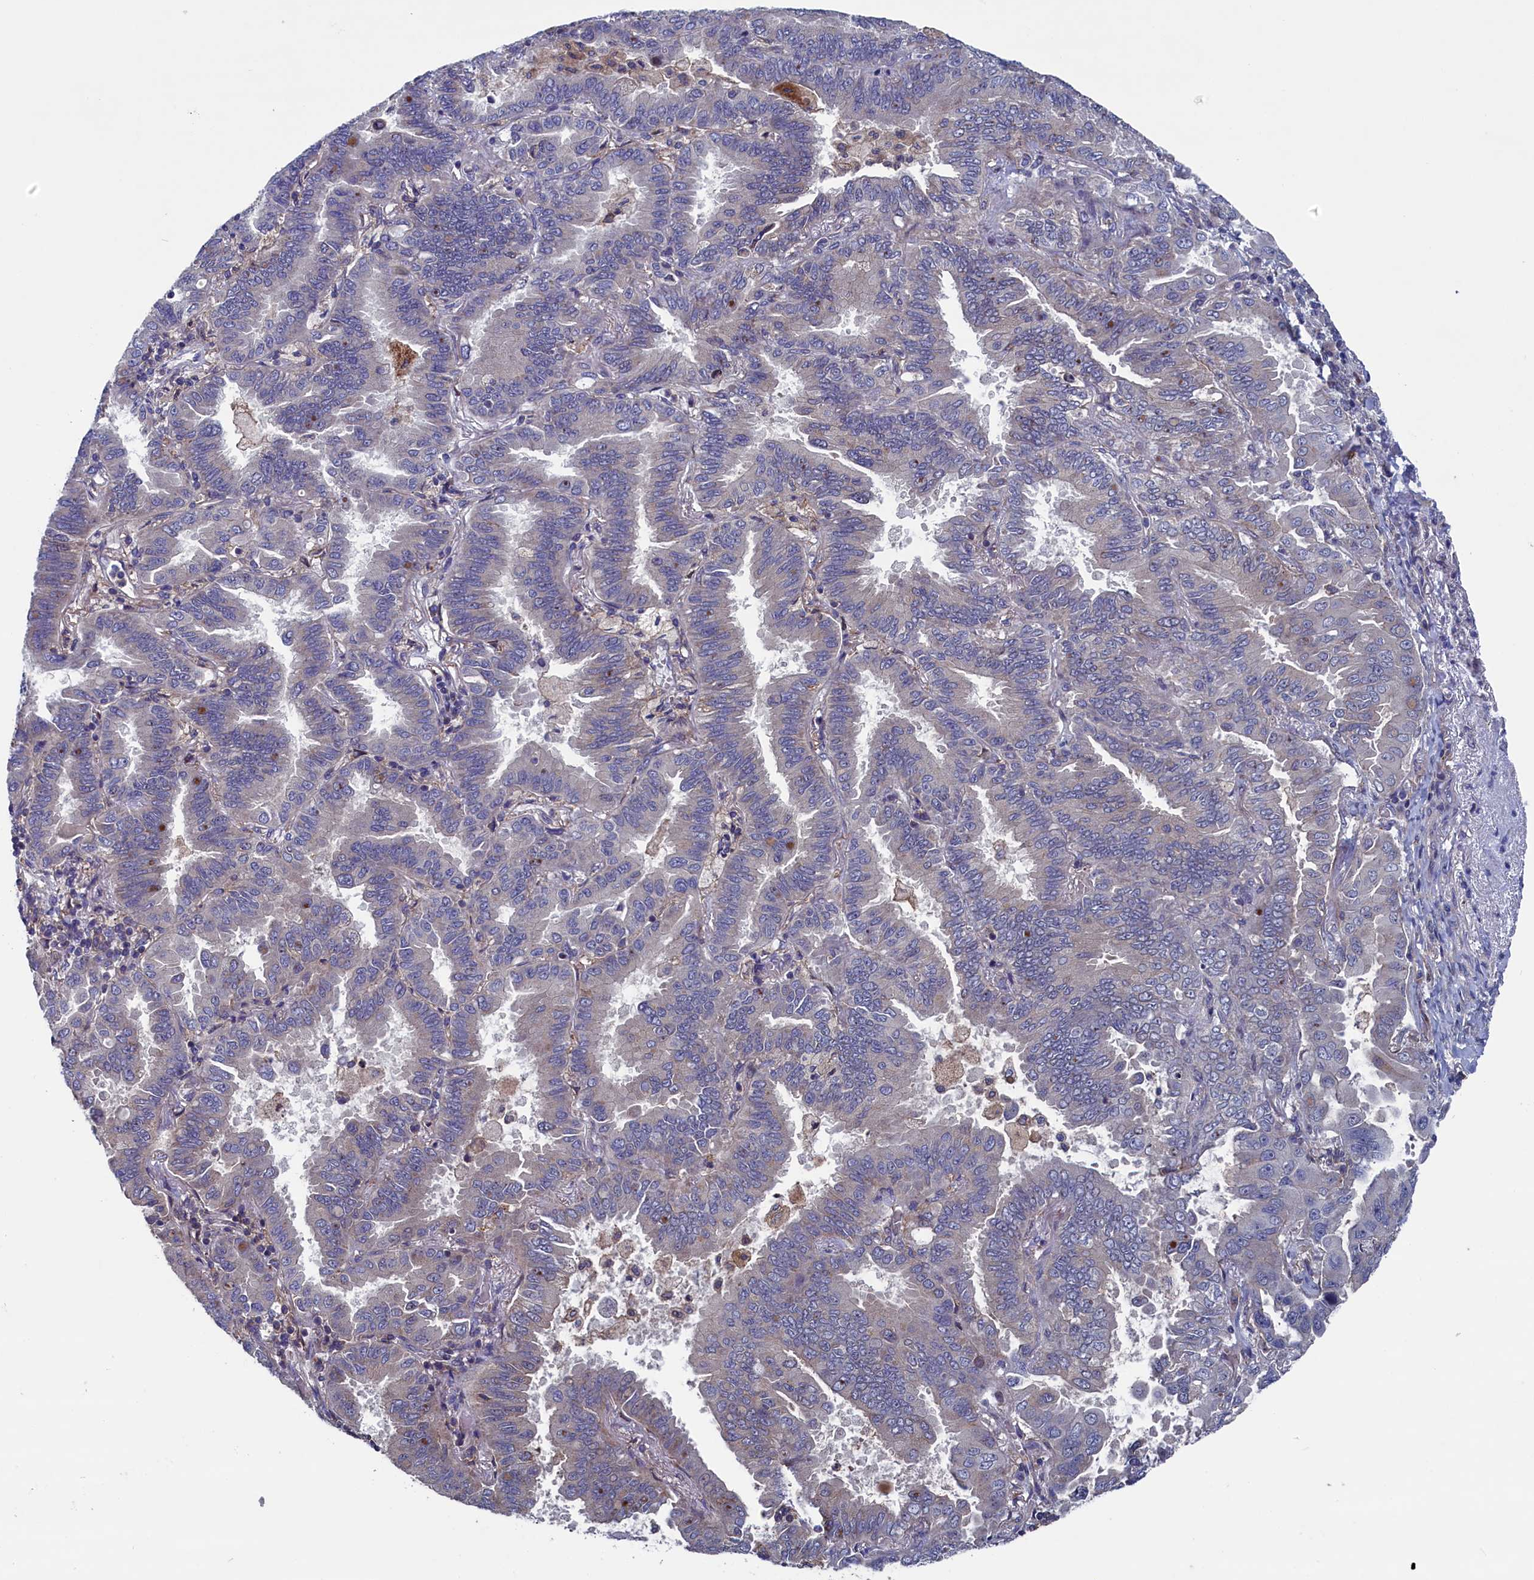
{"staining": {"intensity": "negative", "quantity": "none", "location": "none"}, "tissue": "lung cancer", "cell_type": "Tumor cells", "image_type": "cancer", "snomed": [{"axis": "morphology", "description": "Adenocarcinoma, NOS"}, {"axis": "topography", "description": "Lung"}], "caption": "Lung cancer was stained to show a protein in brown. There is no significant positivity in tumor cells. (Brightfield microscopy of DAB immunohistochemistry (IHC) at high magnification).", "gene": "SPATA13", "patient": {"sex": "male", "age": 64}}